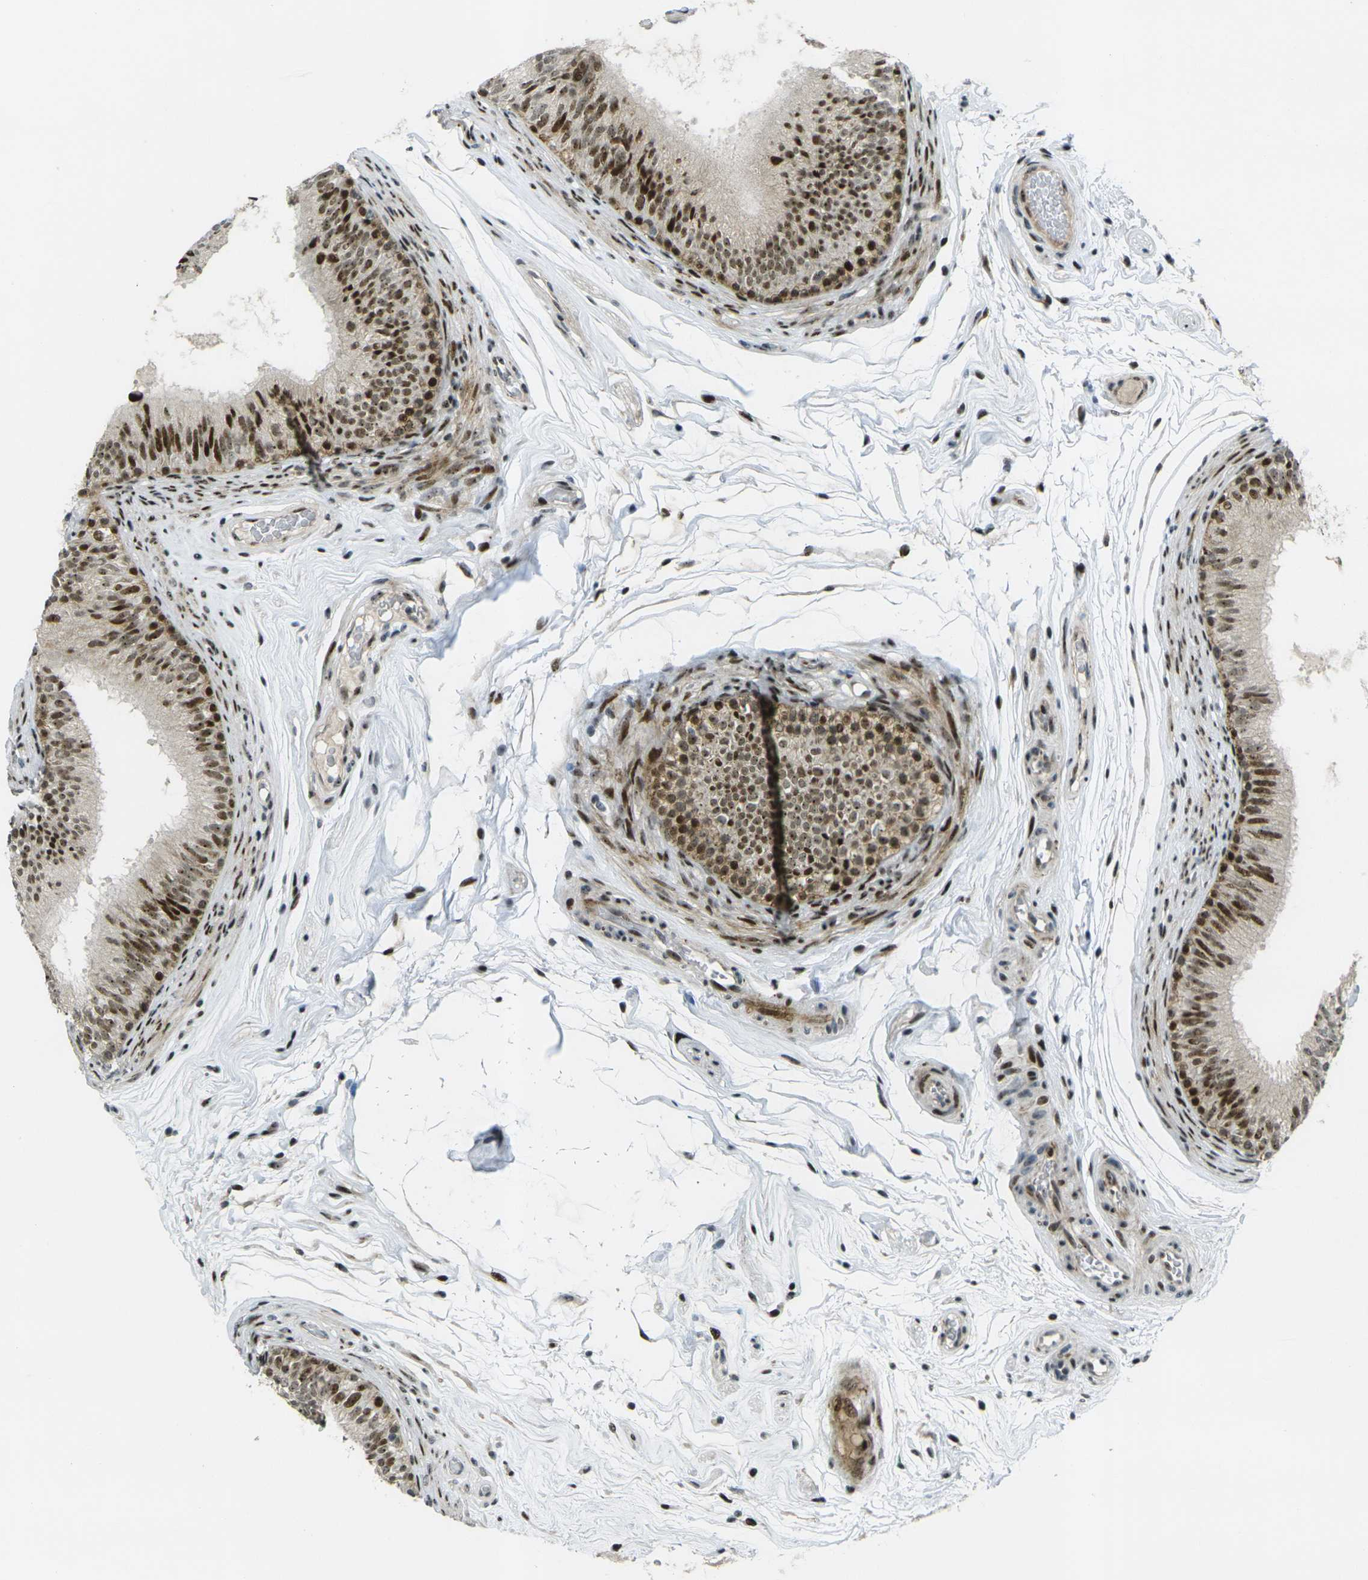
{"staining": {"intensity": "strong", "quantity": ">75%", "location": "cytoplasmic/membranous,nuclear"}, "tissue": "epididymis", "cell_type": "Glandular cells", "image_type": "normal", "snomed": [{"axis": "morphology", "description": "Normal tissue, NOS"}, {"axis": "topography", "description": "Epididymis"}], "caption": "This photomicrograph shows immunohistochemistry (IHC) staining of normal epididymis, with high strong cytoplasmic/membranous,nuclear expression in approximately >75% of glandular cells.", "gene": "UBE2C", "patient": {"sex": "male", "age": 36}}